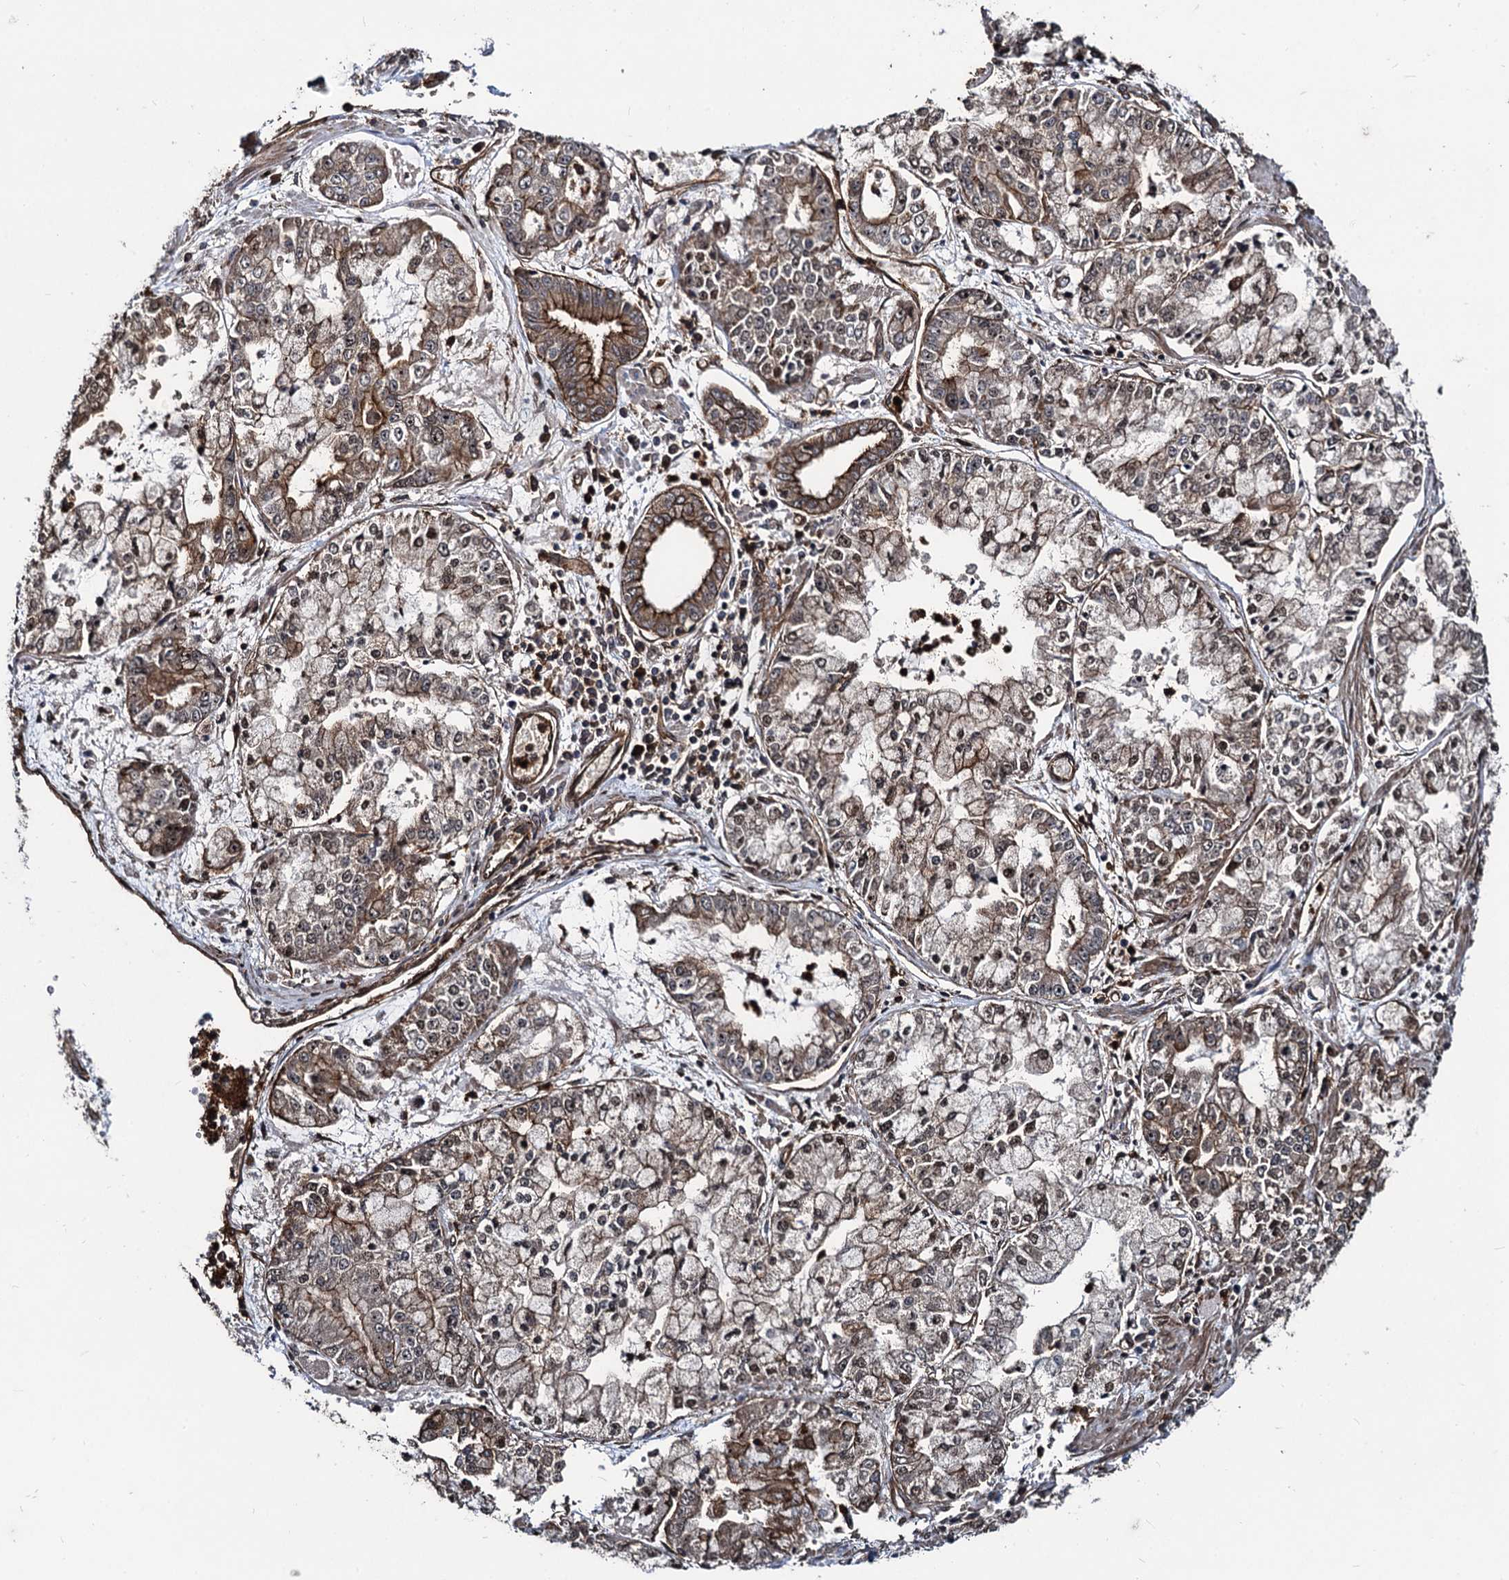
{"staining": {"intensity": "moderate", "quantity": "25%-75%", "location": "cytoplasmic/membranous"}, "tissue": "stomach cancer", "cell_type": "Tumor cells", "image_type": "cancer", "snomed": [{"axis": "morphology", "description": "Adenocarcinoma, NOS"}, {"axis": "topography", "description": "Stomach"}], "caption": "Stomach cancer tissue reveals moderate cytoplasmic/membranous positivity in approximately 25%-75% of tumor cells, visualized by immunohistochemistry.", "gene": "SVIP", "patient": {"sex": "male", "age": 76}}